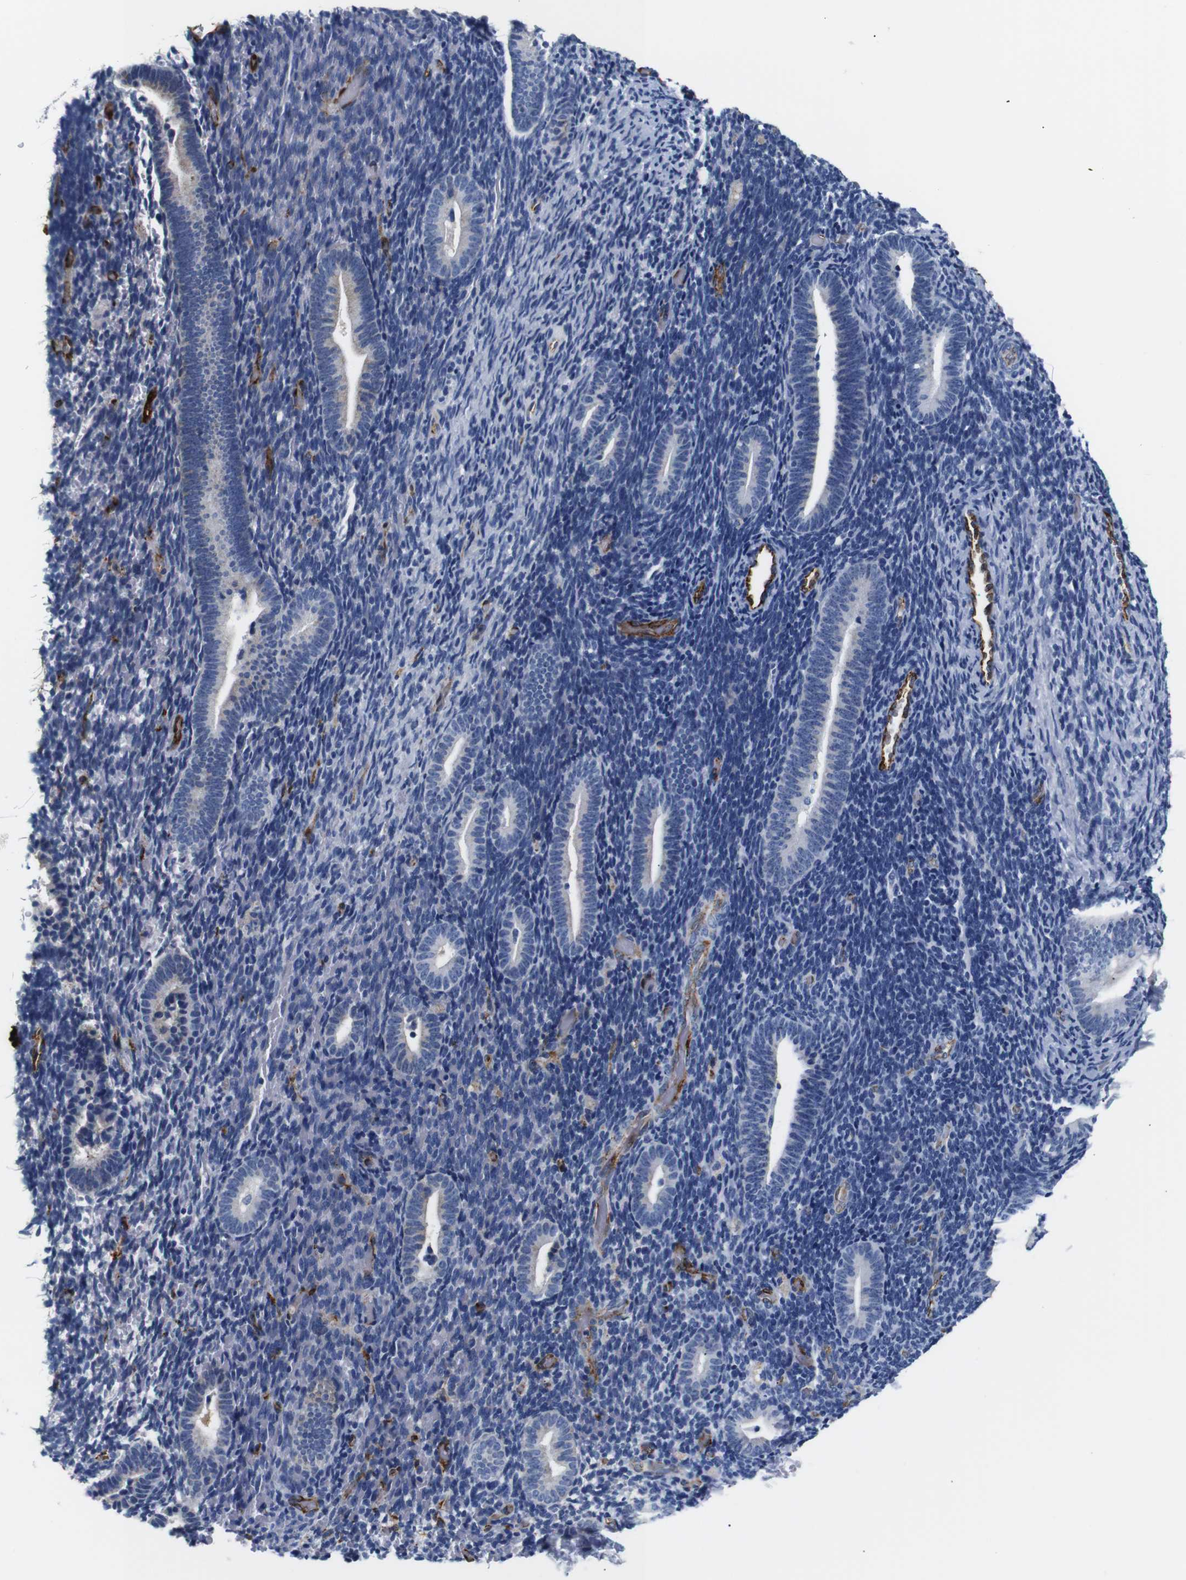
{"staining": {"intensity": "negative", "quantity": "none", "location": "none"}, "tissue": "endometrium", "cell_type": "Cells in endometrial stroma", "image_type": "normal", "snomed": [{"axis": "morphology", "description": "Normal tissue, NOS"}, {"axis": "topography", "description": "Endometrium"}], "caption": "Image shows no significant protein positivity in cells in endometrial stroma of unremarkable endometrium. (Brightfield microscopy of DAB (3,3'-diaminobenzidine) immunohistochemistry (IHC) at high magnification).", "gene": "MUC4", "patient": {"sex": "female", "age": 51}}